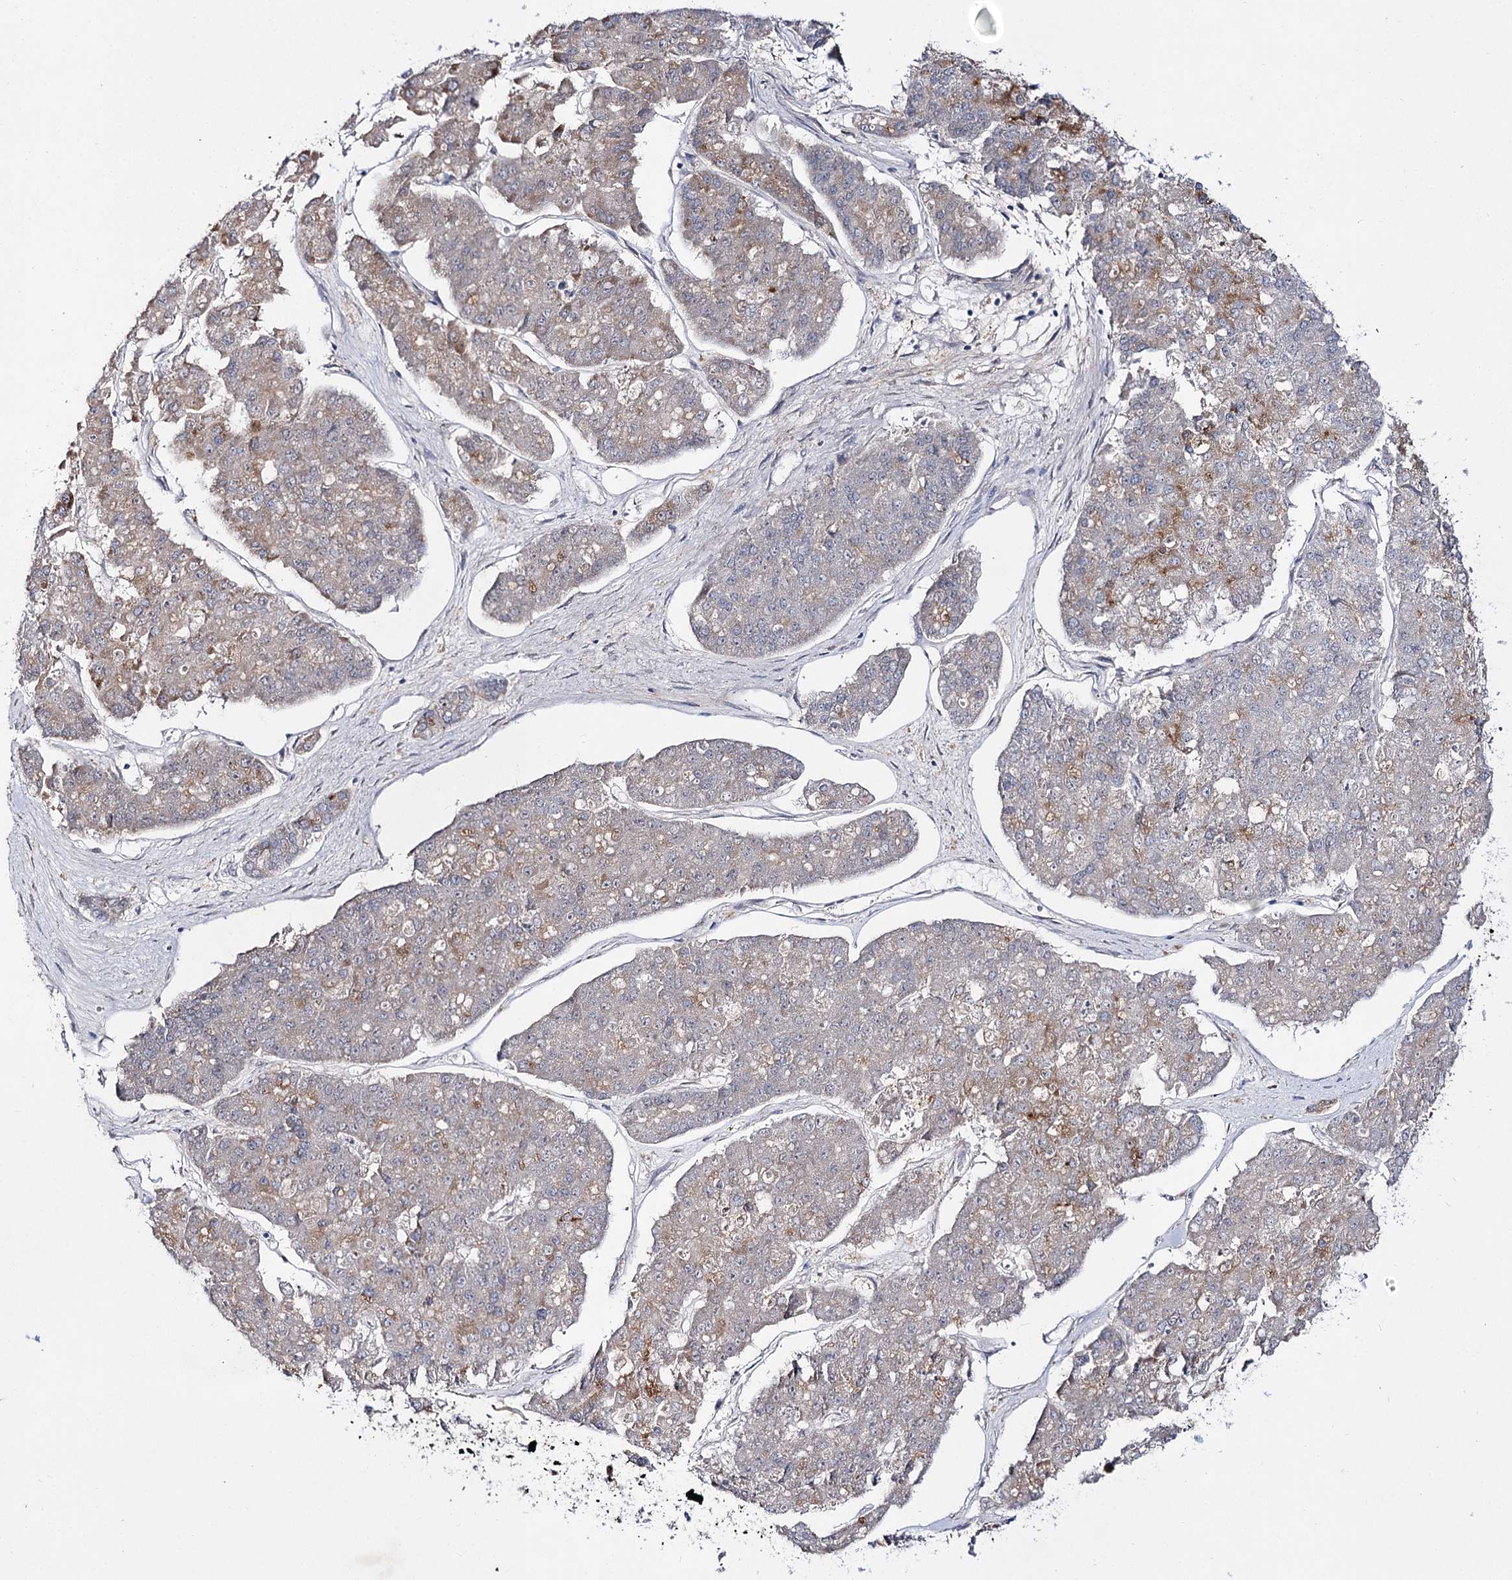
{"staining": {"intensity": "moderate", "quantity": "<25%", "location": "cytoplasmic/membranous"}, "tissue": "pancreatic cancer", "cell_type": "Tumor cells", "image_type": "cancer", "snomed": [{"axis": "morphology", "description": "Adenocarcinoma, NOS"}, {"axis": "topography", "description": "Pancreas"}], "caption": "Moderate cytoplasmic/membranous expression is identified in about <25% of tumor cells in adenocarcinoma (pancreatic). The staining was performed using DAB, with brown indicating positive protein expression. Nuclei are stained blue with hematoxylin.", "gene": "C11orf80", "patient": {"sex": "male", "age": 50}}